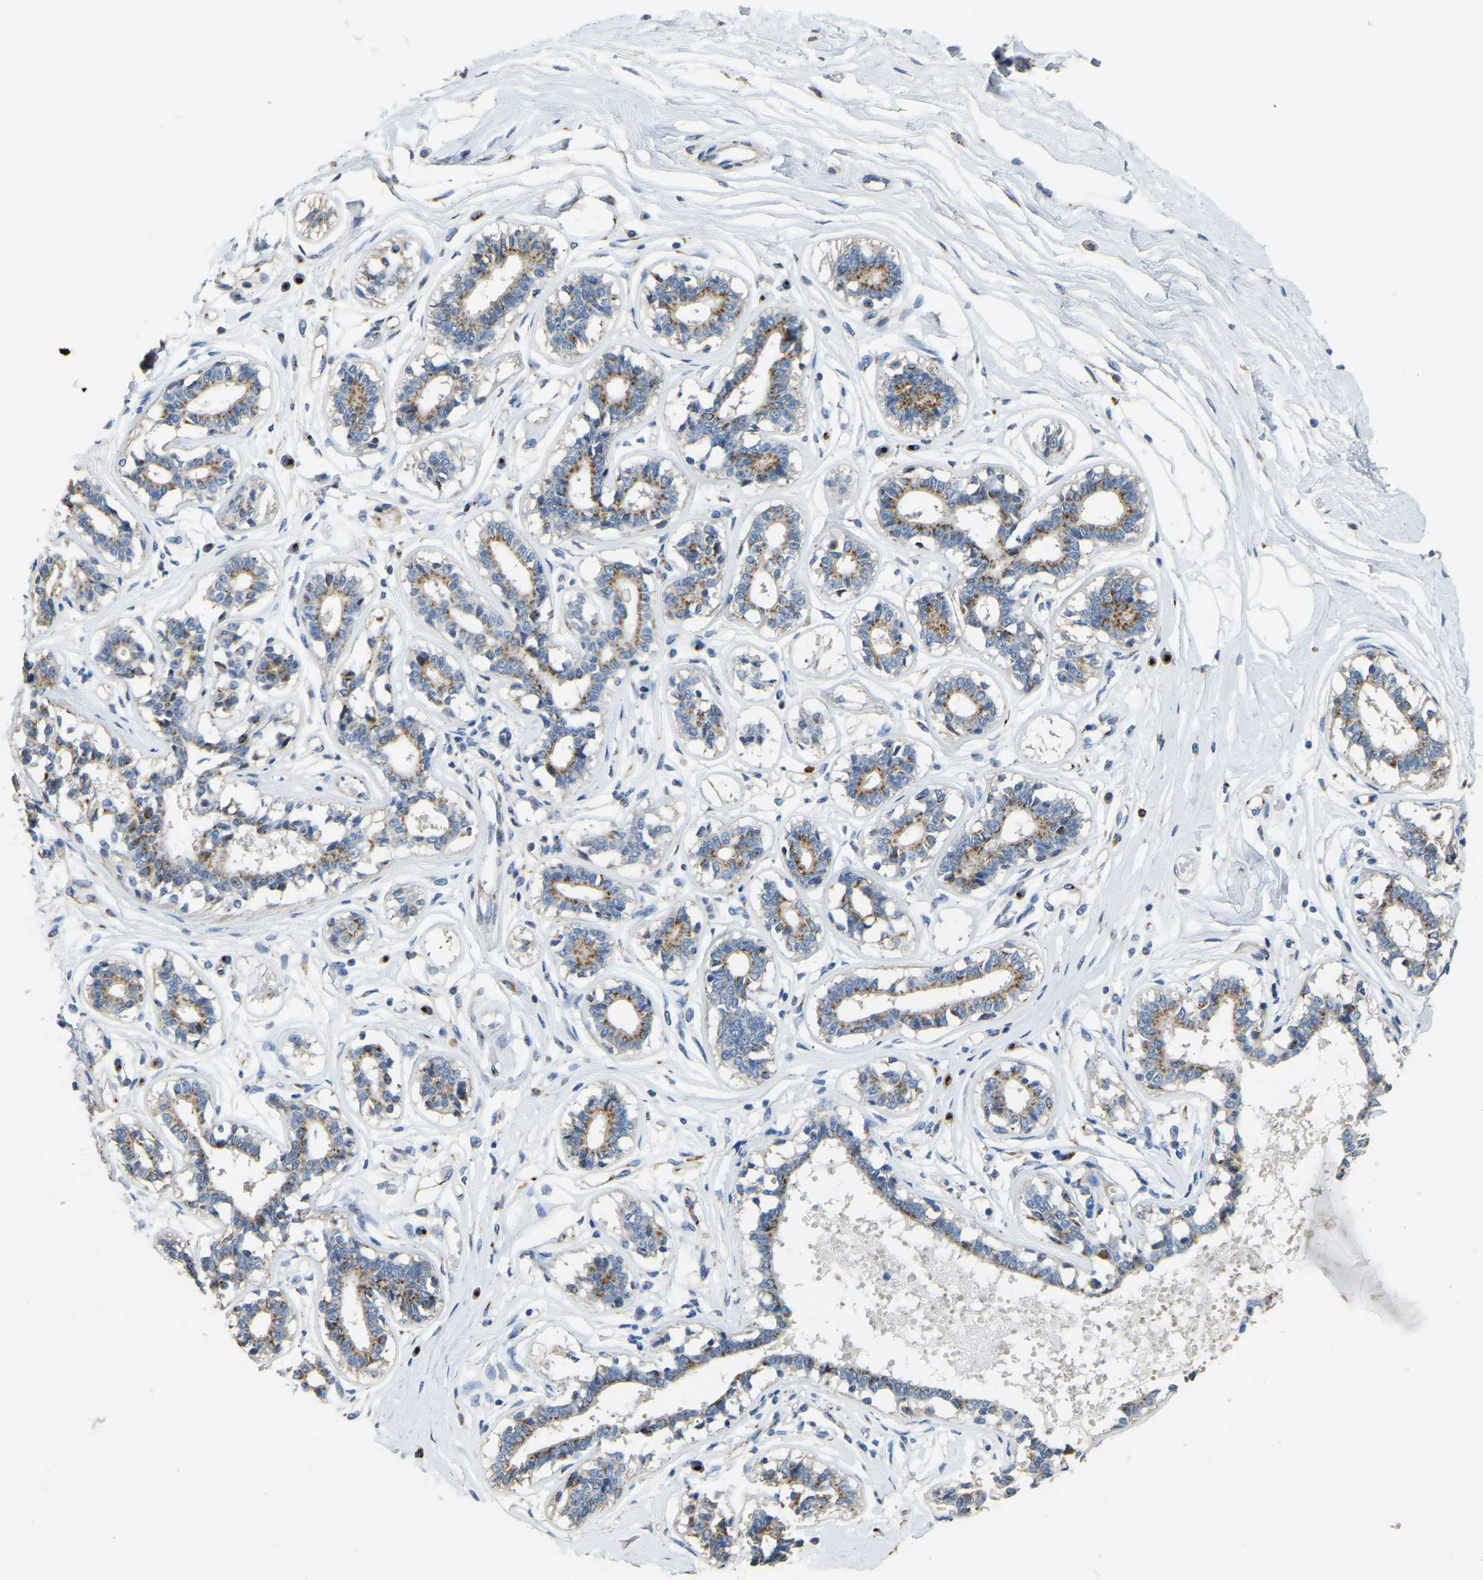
{"staining": {"intensity": "weak", "quantity": ">75%", "location": "cytoplasmic/membranous"}, "tissue": "breast", "cell_type": "Adipocytes", "image_type": "normal", "snomed": [{"axis": "morphology", "description": "Normal tissue, NOS"}, {"axis": "topography", "description": "Breast"}], "caption": "Weak cytoplasmic/membranous protein expression is present in approximately >75% of adipocytes in breast. (IHC, brightfield microscopy, high magnification).", "gene": "FAM174A", "patient": {"sex": "female", "age": 45}}